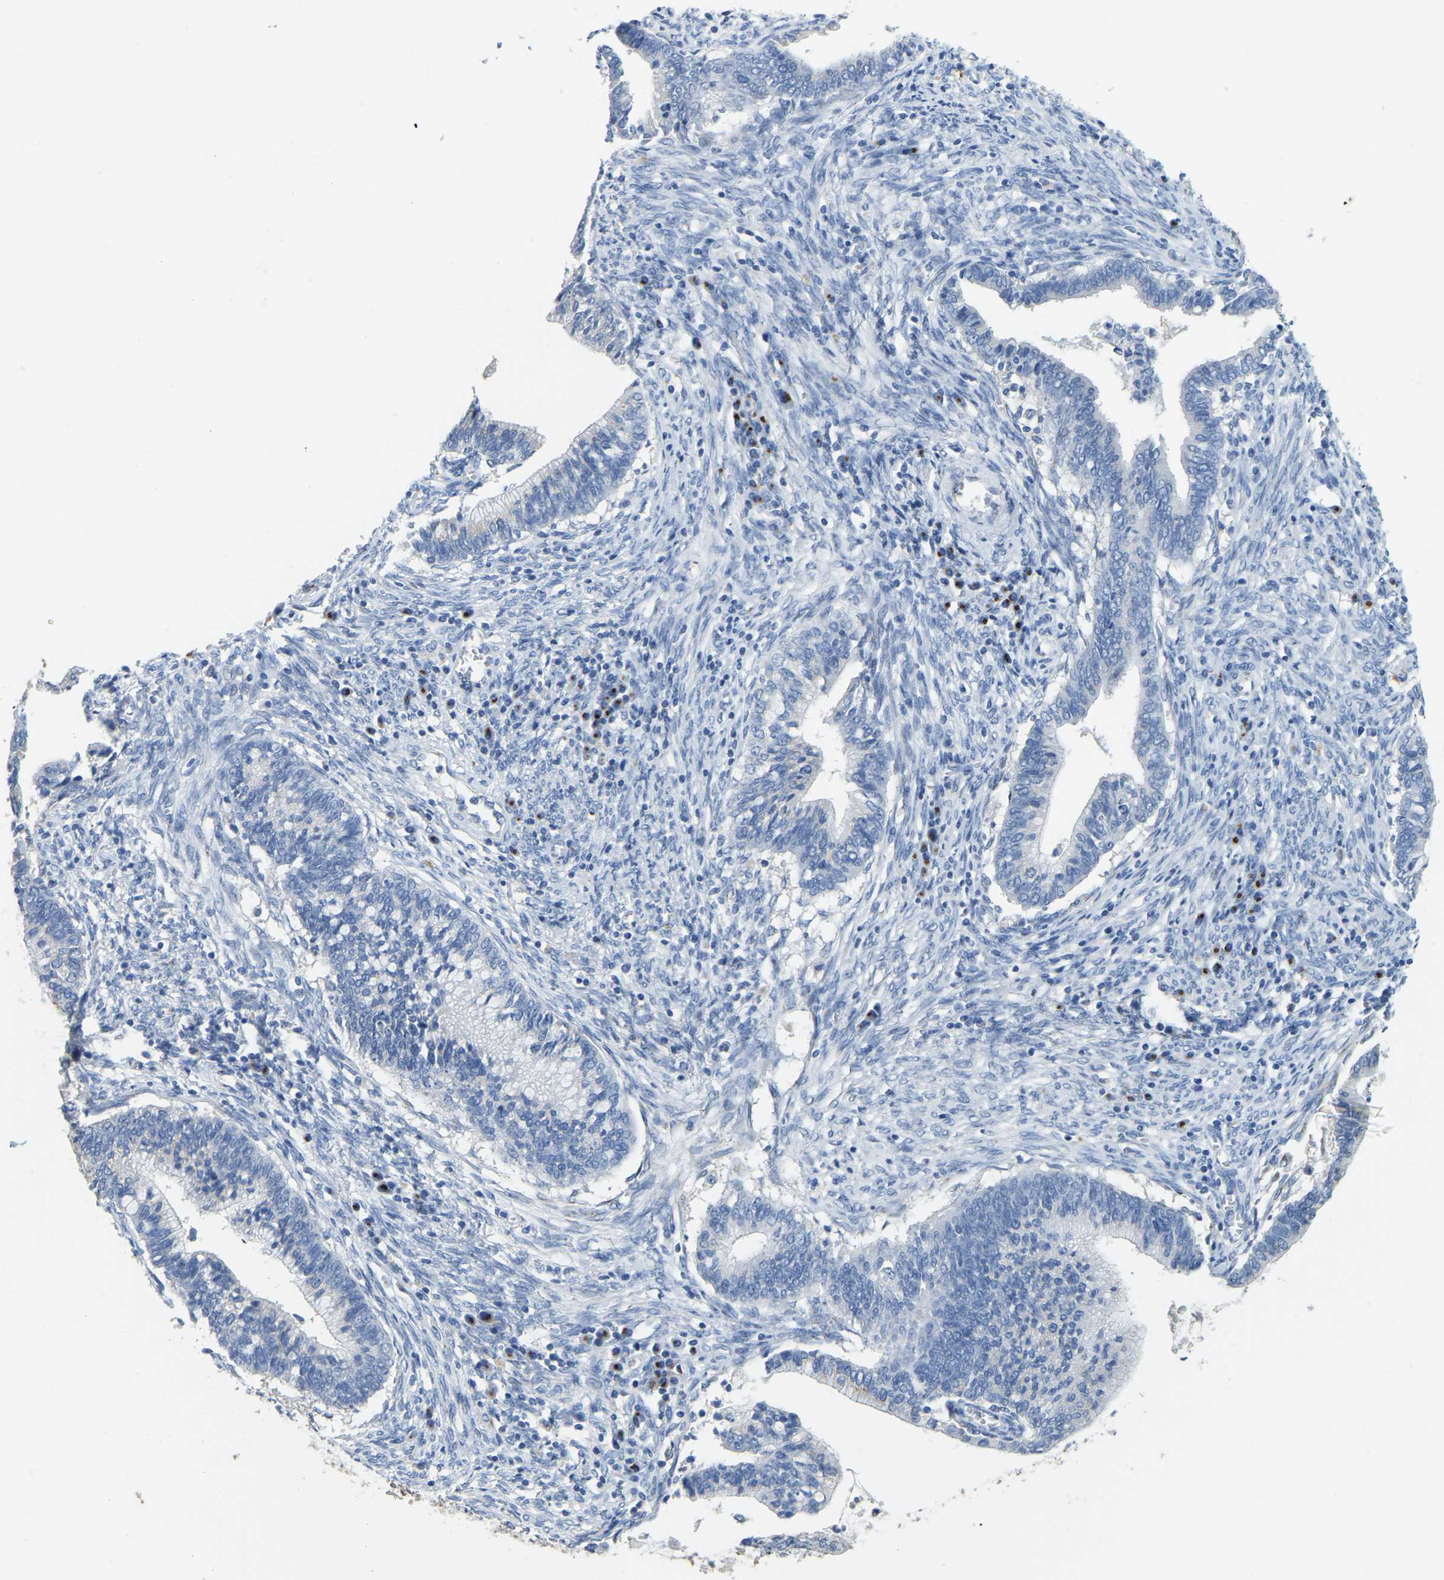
{"staining": {"intensity": "negative", "quantity": "none", "location": "none"}, "tissue": "cervical cancer", "cell_type": "Tumor cells", "image_type": "cancer", "snomed": [{"axis": "morphology", "description": "Adenocarcinoma, NOS"}, {"axis": "topography", "description": "Cervix"}], "caption": "Tumor cells show no significant positivity in cervical cancer.", "gene": "FAM174A", "patient": {"sex": "female", "age": 44}}